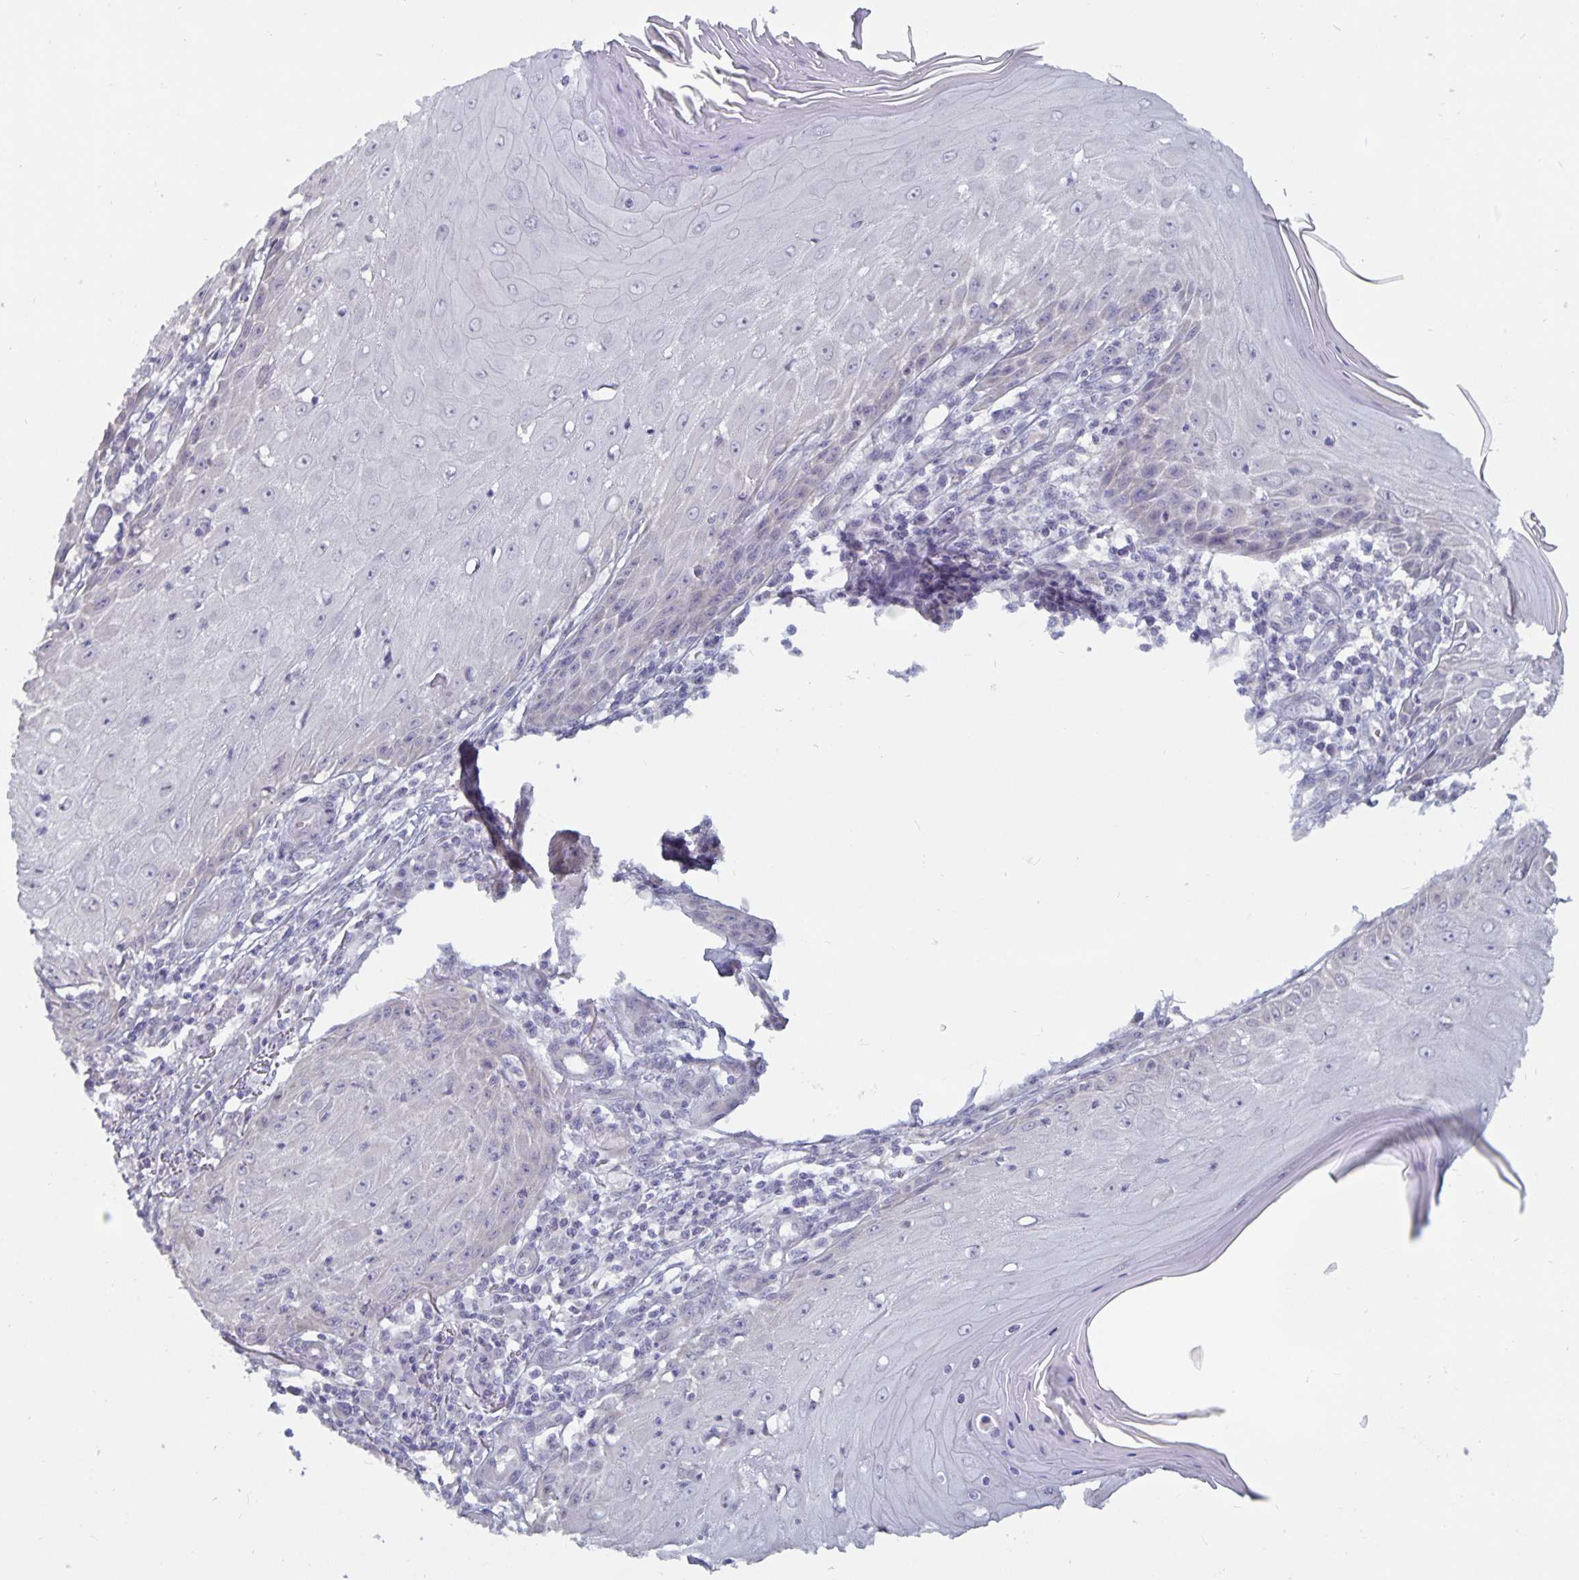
{"staining": {"intensity": "negative", "quantity": "none", "location": "none"}, "tissue": "skin cancer", "cell_type": "Tumor cells", "image_type": "cancer", "snomed": [{"axis": "morphology", "description": "Squamous cell carcinoma, NOS"}, {"axis": "topography", "description": "Skin"}], "caption": "Image shows no protein expression in tumor cells of skin squamous cell carcinoma tissue.", "gene": "PLCB3", "patient": {"sex": "female", "age": 73}}